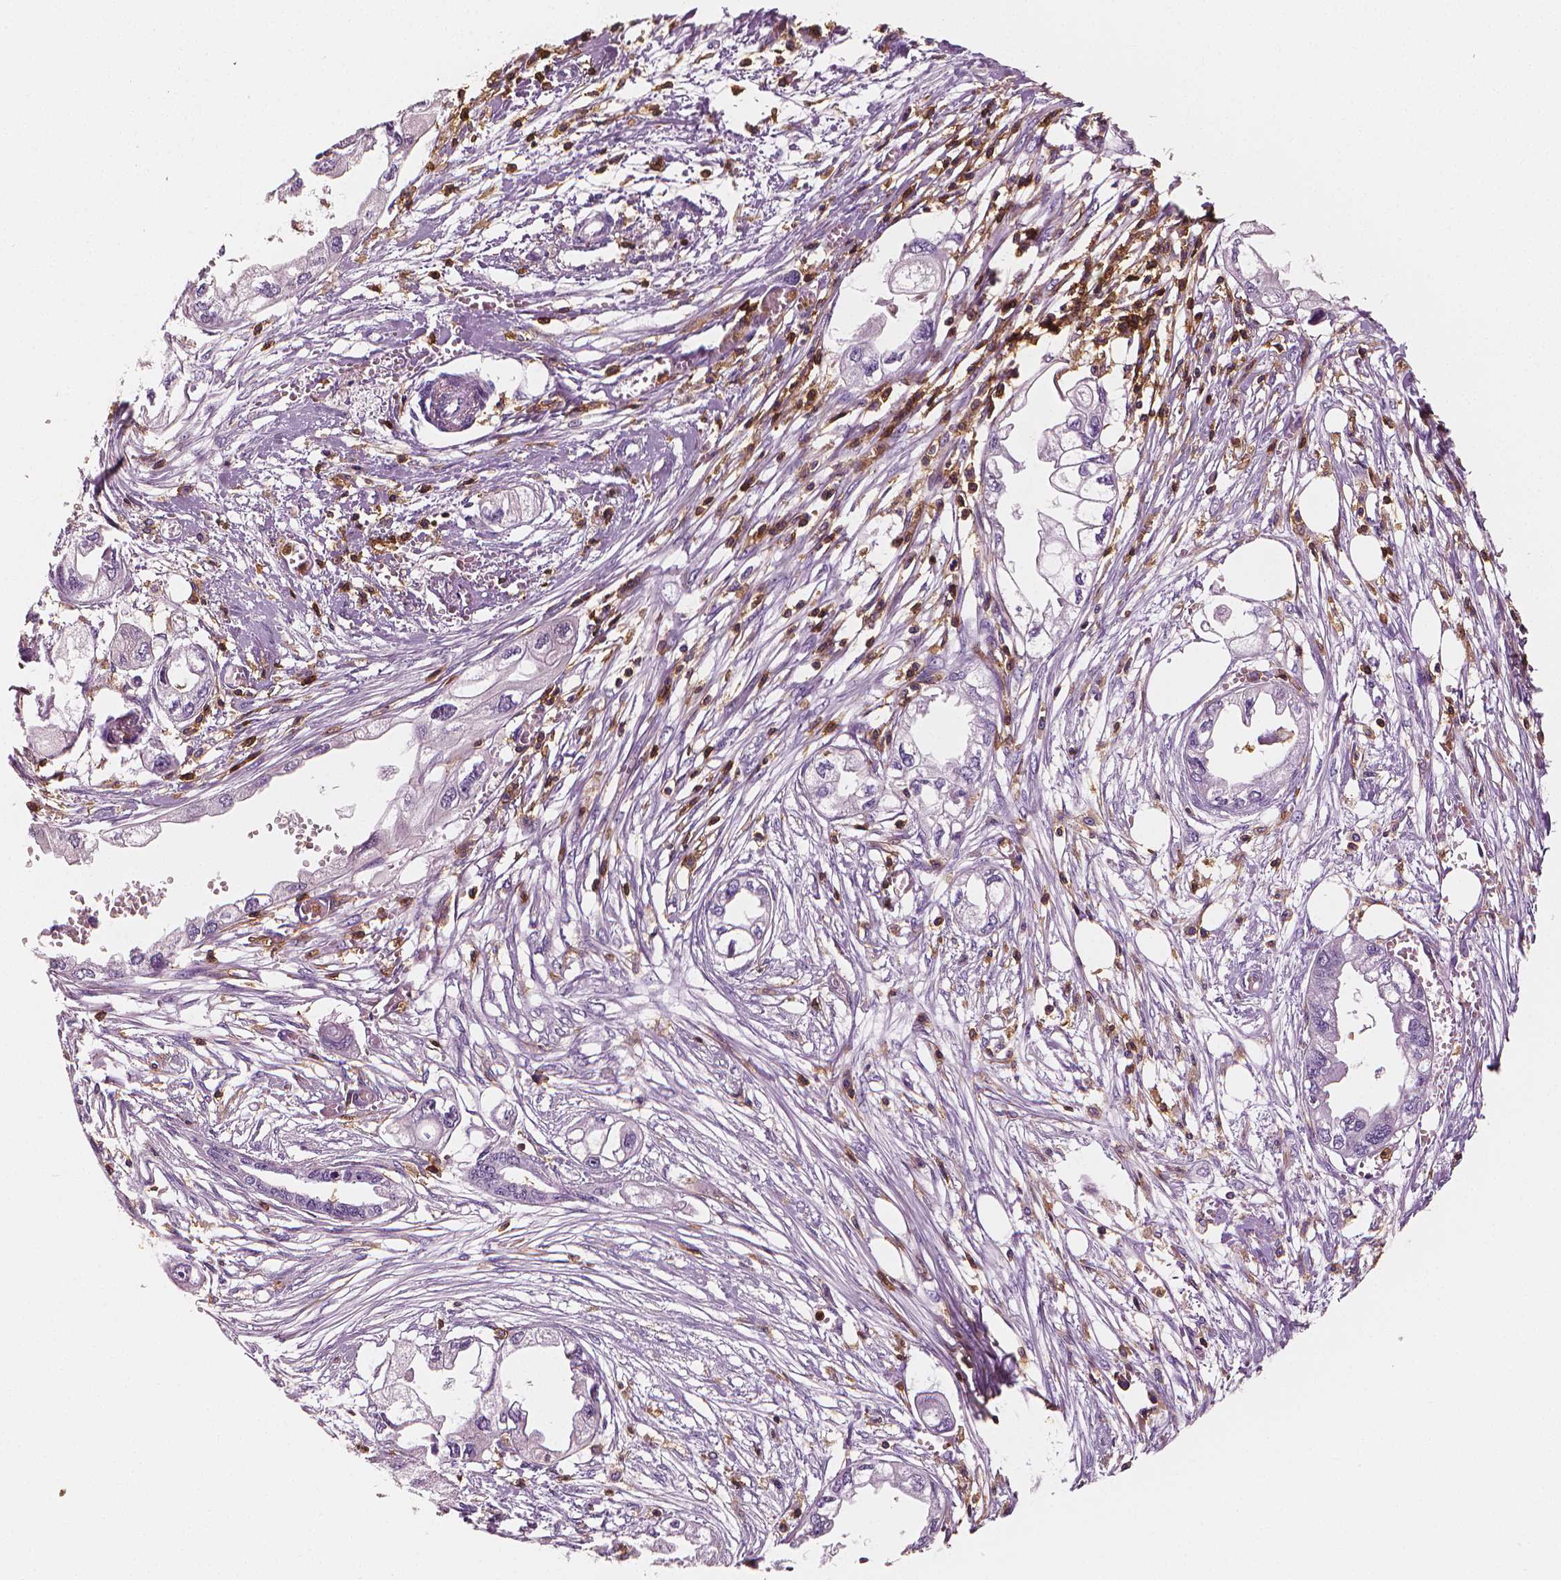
{"staining": {"intensity": "negative", "quantity": "none", "location": "none"}, "tissue": "endometrial cancer", "cell_type": "Tumor cells", "image_type": "cancer", "snomed": [{"axis": "morphology", "description": "Adenocarcinoma, NOS"}, {"axis": "morphology", "description": "Adenocarcinoma, metastatic, NOS"}, {"axis": "topography", "description": "Adipose tissue"}, {"axis": "topography", "description": "Endometrium"}], "caption": "High power microscopy histopathology image of an immunohistochemistry image of metastatic adenocarcinoma (endometrial), revealing no significant staining in tumor cells.", "gene": "PTPRC", "patient": {"sex": "female", "age": 67}}